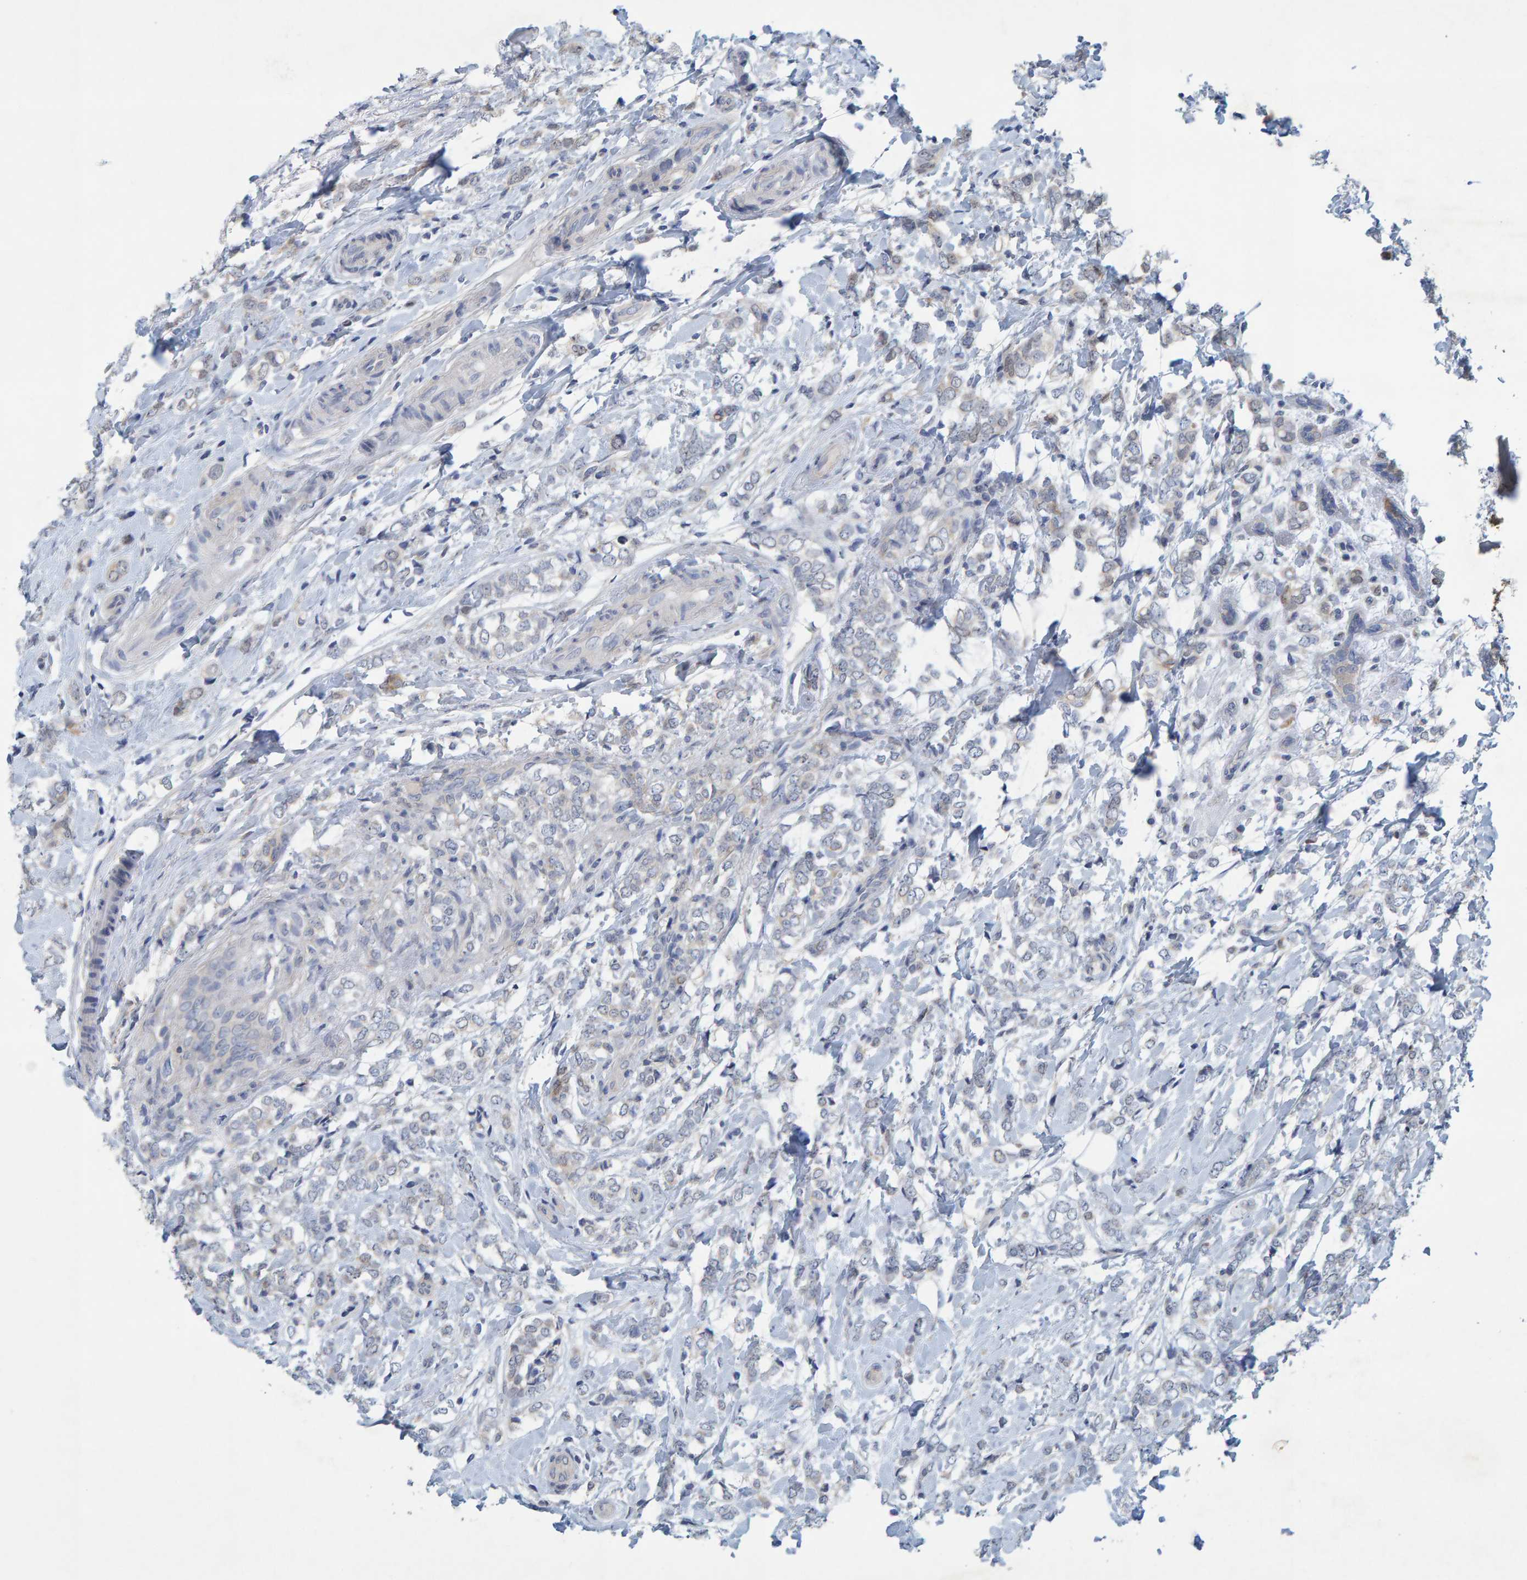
{"staining": {"intensity": "weak", "quantity": "<25%", "location": "cytoplasmic/membranous"}, "tissue": "breast cancer", "cell_type": "Tumor cells", "image_type": "cancer", "snomed": [{"axis": "morphology", "description": "Normal tissue, NOS"}, {"axis": "morphology", "description": "Lobular carcinoma"}, {"axis": "topography", "description": "Breast"}], "caption": "Breast cancer (lobular carcinoma) was stained to show a protein in brown. There is no significant staining in tumor cells.", "gene": "ALAD", "patient": {"sex": "female", "age": 47}}